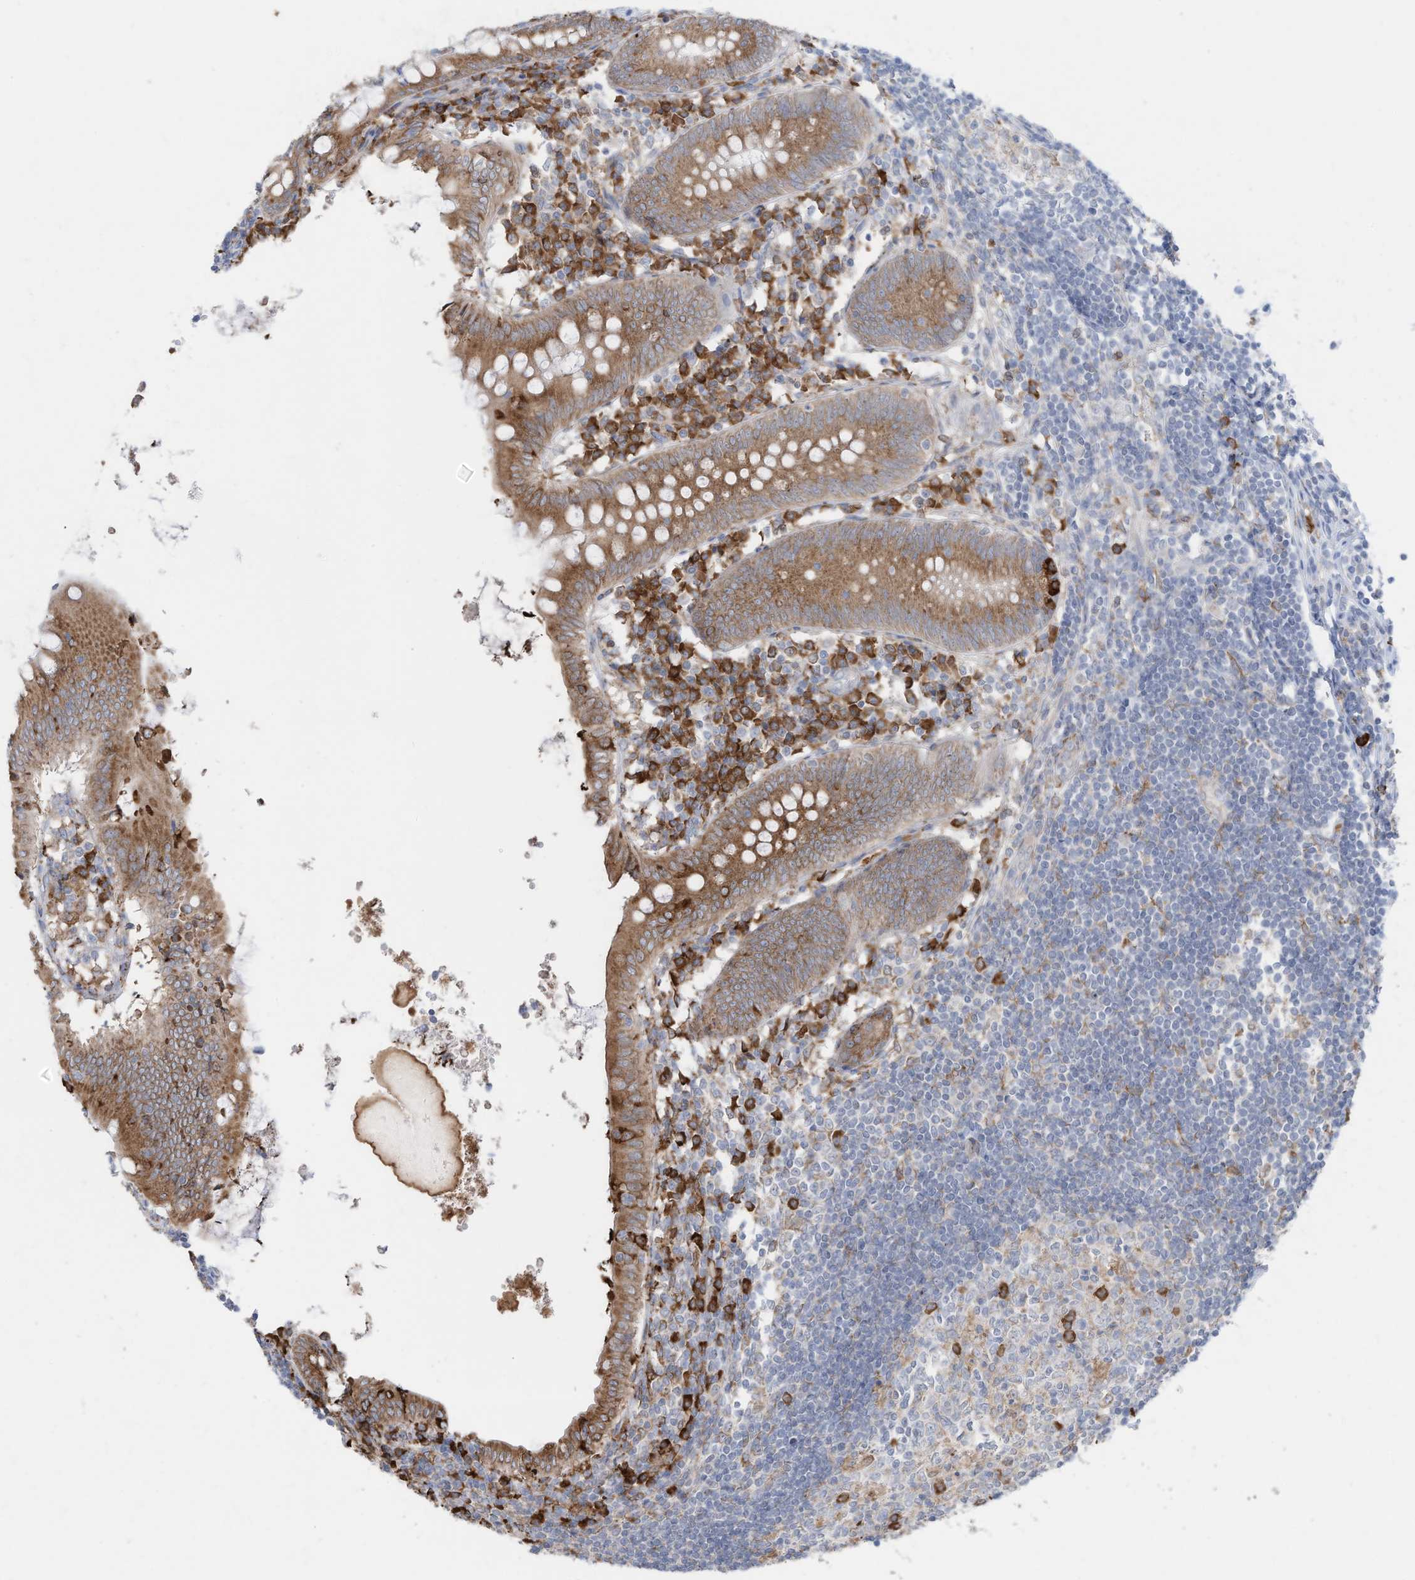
{"staining": {"intensity": "strong", "quantity": ">75%", "location": "cytoplasmic/membranous"}, "tissue": "appendix", "cell_type": "Glandular cells", "image_type": "normal", "snomed": [{"axis": "morphology", "description": "Normal tissue, NOS"}, {"axis": "topography", "description": "Appendix"}], "caption": "Normal appendix displays strong cytoplasmic/membranous positivity in approximately >75% of glandular cells The staining is performed using DAB brown chromogen to label protein expression. The nuclei are counter-stained blue using hematoxylin..", "gene": "ZNF354C", "patient": {"sex": "female", "age": 54}}